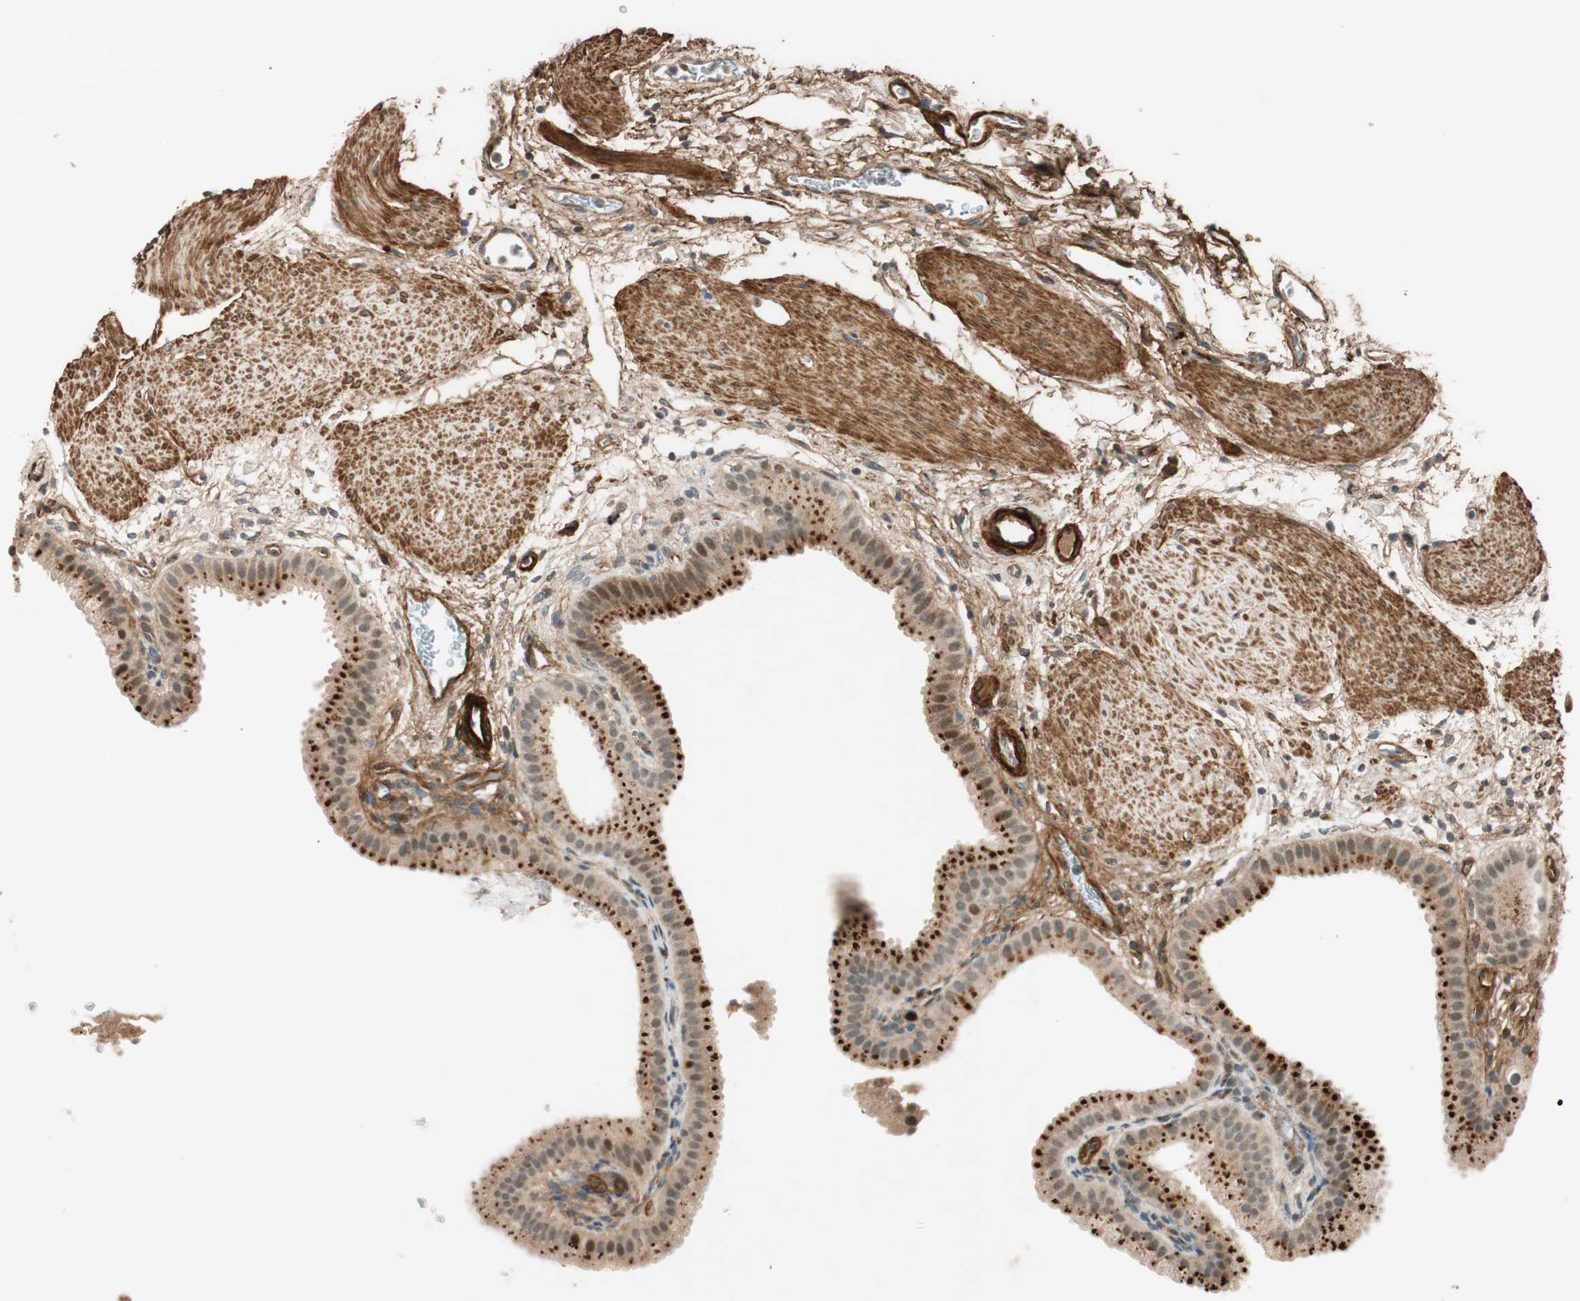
{"staining": {"intensity": "strong", "quantity": ">75%", "location": "cytoplasmic/membranous,nuclear"}, "tissue": "gallbladder", "cell_type": "Glandular cells", "image_type": "normal", "snomed": [{"axis": "morphology", "description": "Normal tissue, NOS"}, {"axis": "topography", "description": "Gallbladder"}], "caption": "Protein expression by immunohistochemistry (IHC) displays strong cytoplasmic/membranous,nuclear positivity in about >75% of glandular cells in normal gallbladder. The staining is performed using DAB brown chromogen to label protein expression. The nuclei are counter-stained blue using hematoxylin.", "gene": "EPHA6", "patient": {"sex": "female", "age": 64}}